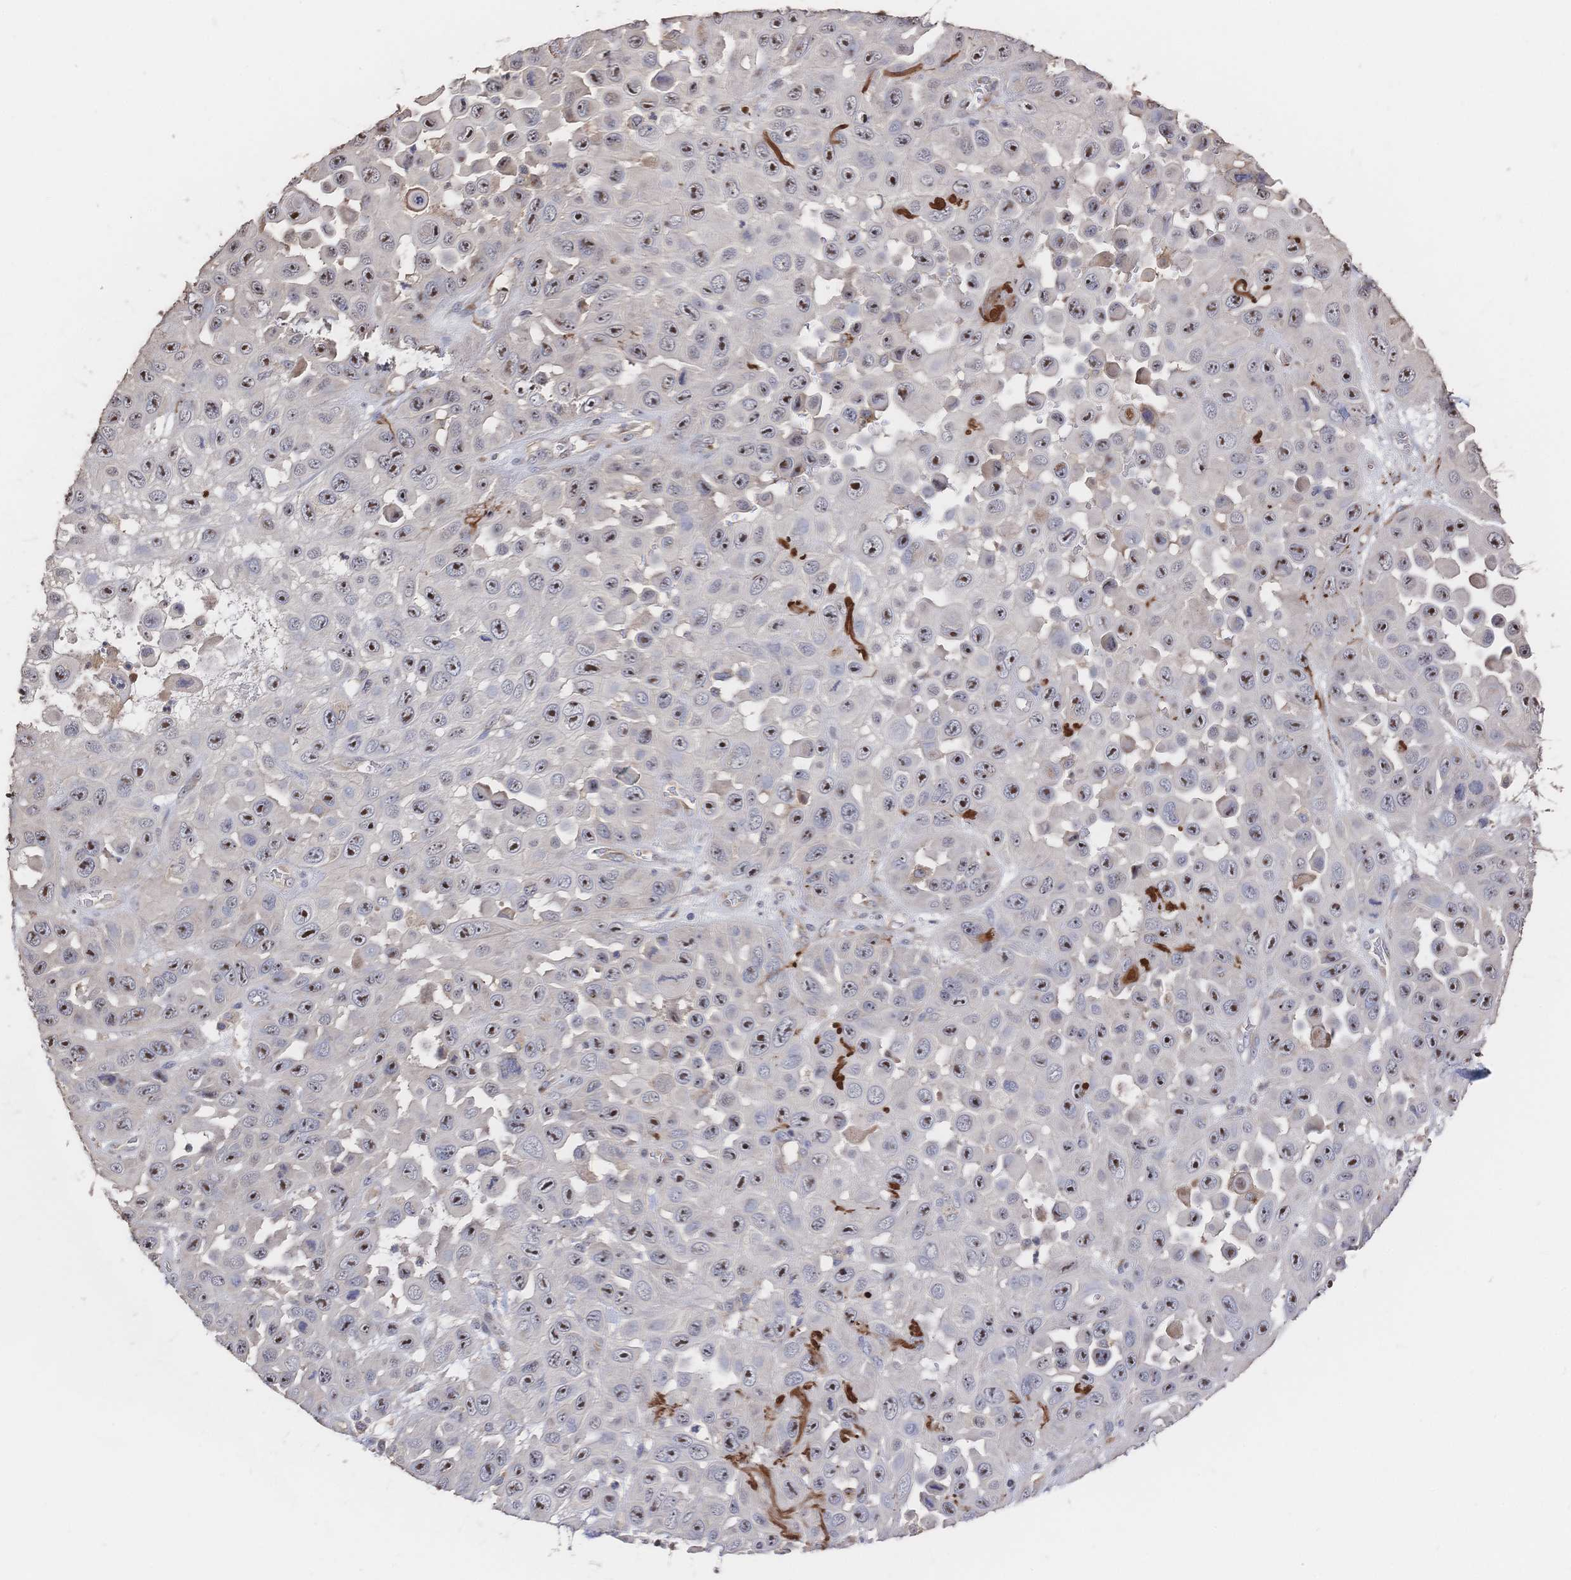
{"staining": {"intensity": "moderate", "quantity": ">75%", "location": "nuclear"}, "tissue": "skin cancer", "cell_type": "Tumor cells", "image_type": "cancer", "snomed": [{"axis": "morphology", "description": "Squamous cell carcinoma, NOS"}, {"axis": "topography", "description": "Skin"}], "caption": "The immunohistochemical stain labels moderate nuclear positivity in tumor cells of squamous cell carcinoma (skin) tissue.", "gene": "DNAJA4", "patient": {"sex": "male", "age": 81}}